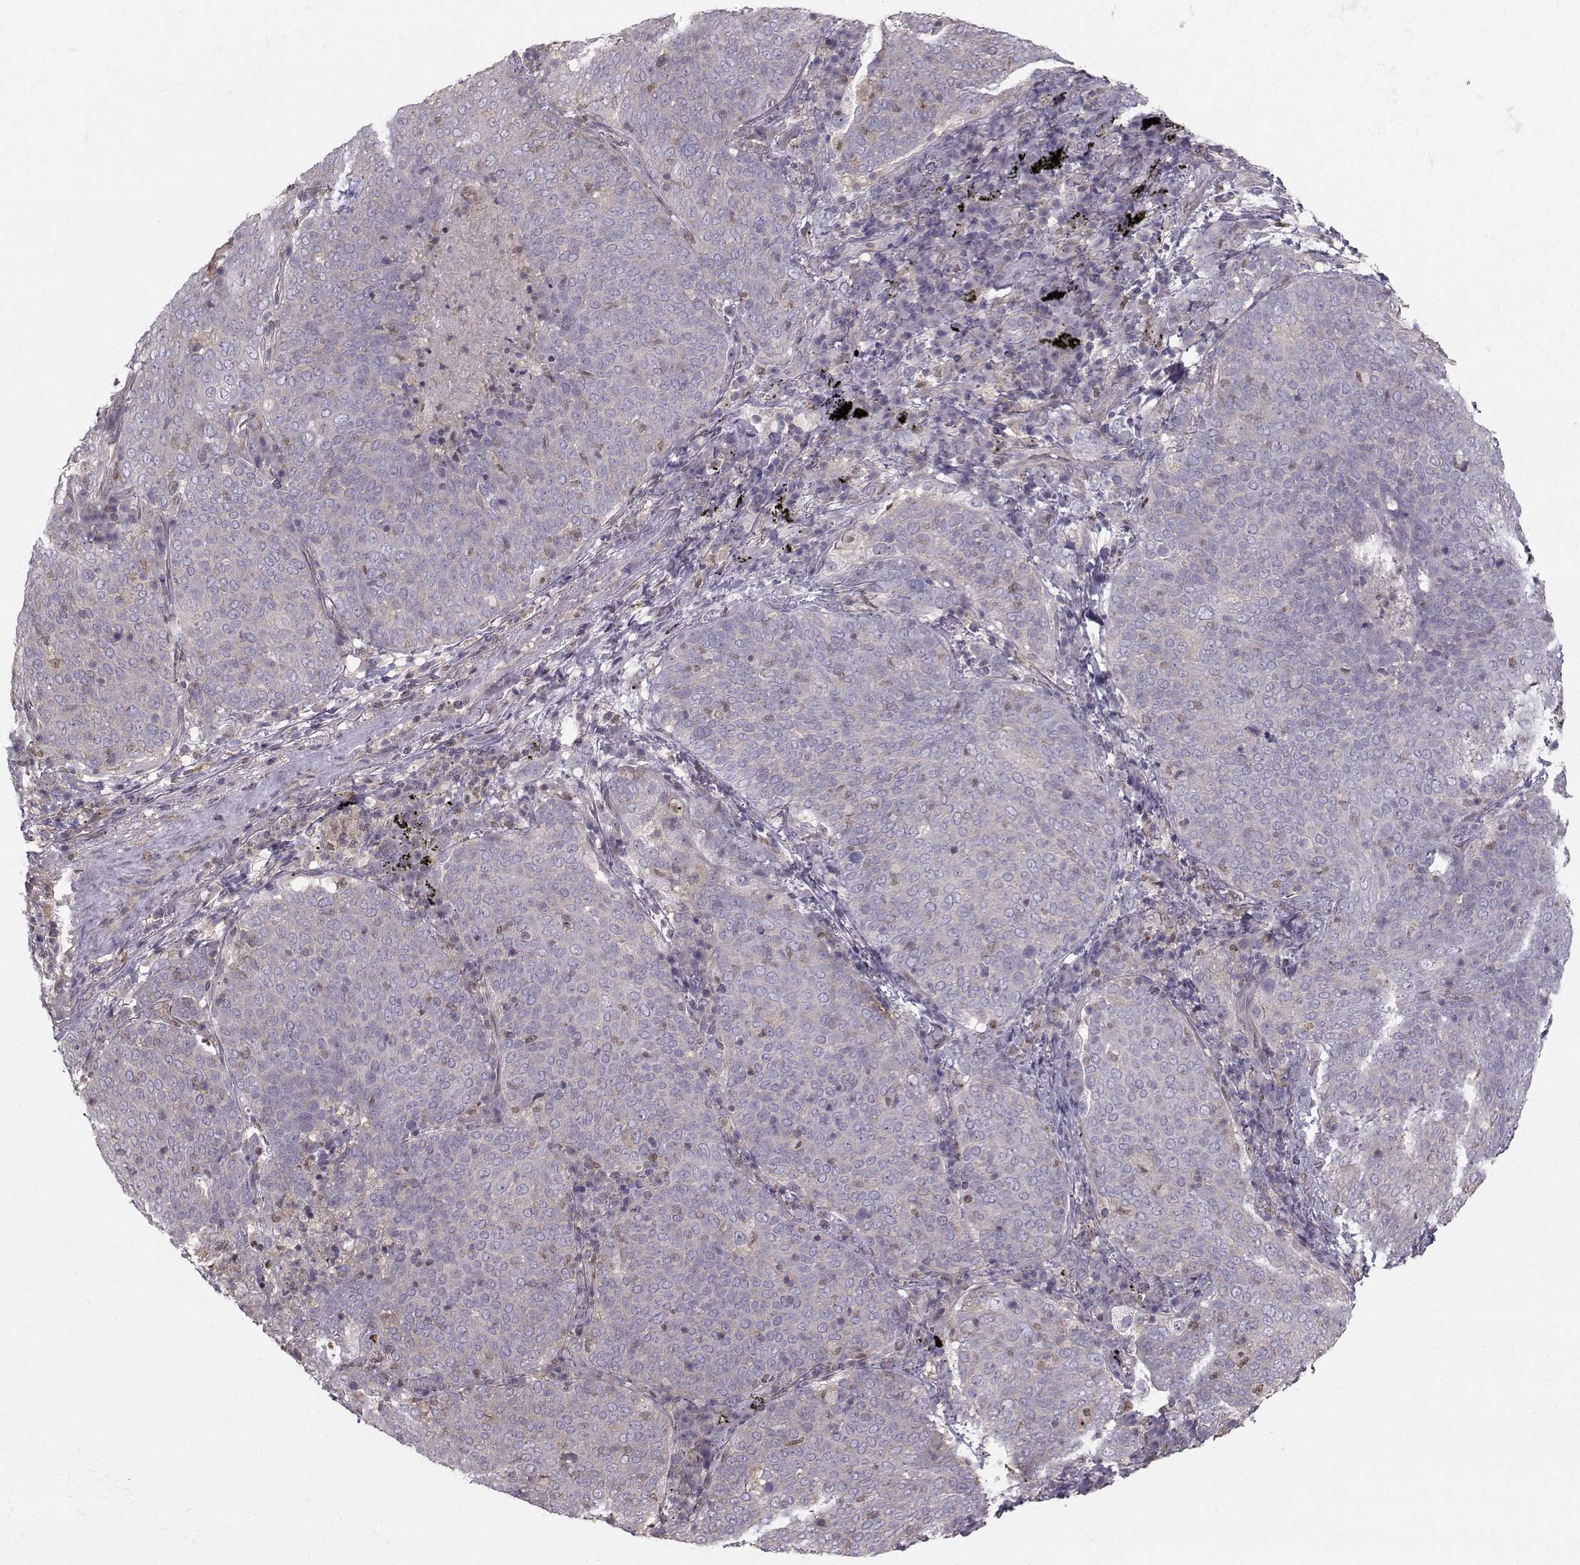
{"staining": {"intensity": "negative", "quantity": "none", "location": "none"}, "tissue": "lung cancer", "cell_type": "Tumor cells", "image_type": "cancer", "snomed": [{"axis": "morphology", "description": "Squamous cell carcinoma, NOS"}, {"axis": "topography", "description": "Lung"}], "caption": "This photomicrograph is of lung cancer (squamous cell carcinoma) stained with IHC to label a protein in brown with the nuclei are counter-stained blue. There is no positivity in tumor cells.", "gene": "ASB16", "patient": {"sex": "male", "age": 82}}